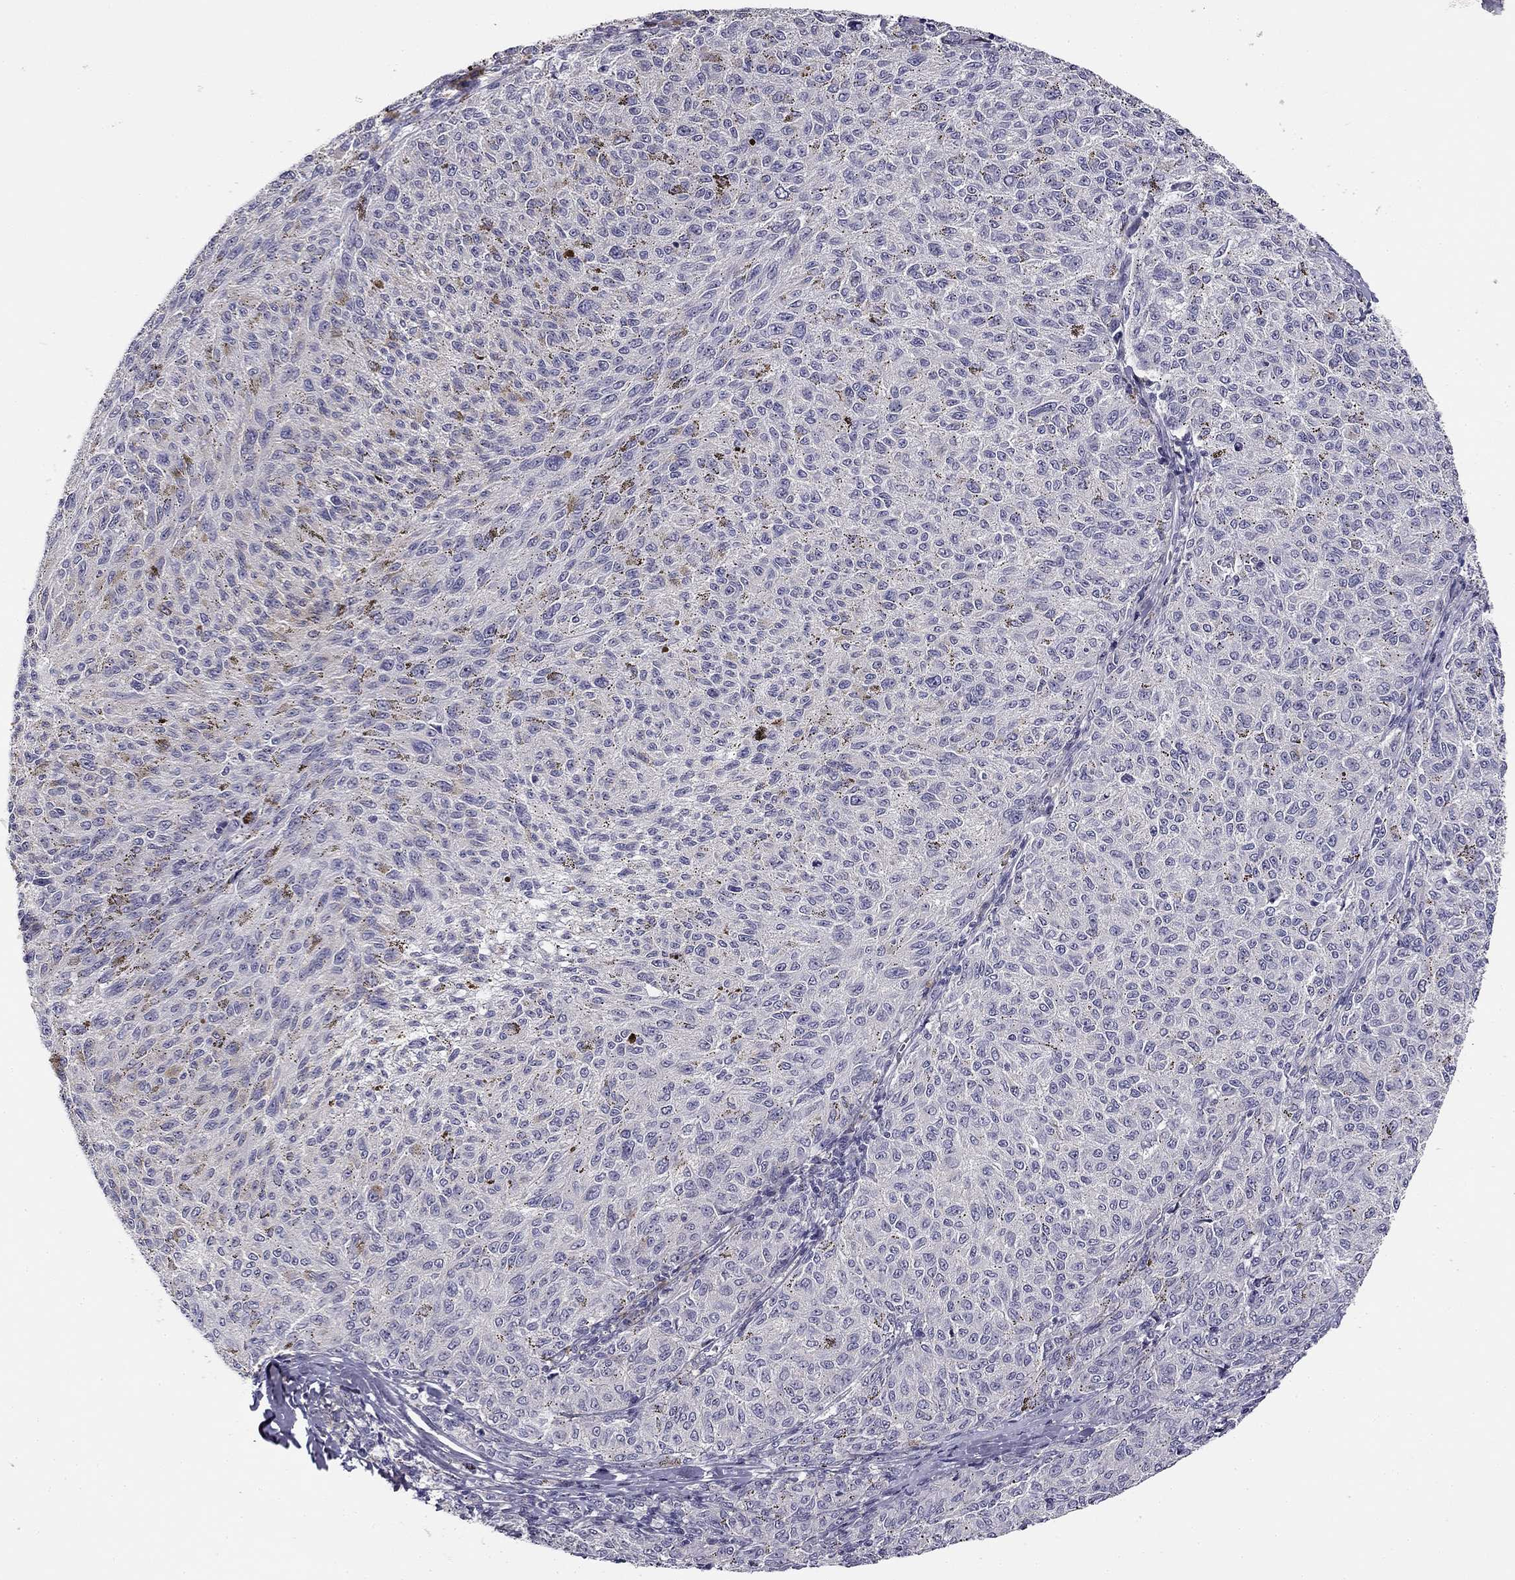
{"staining": {"intensity": "negative", "quantity": "none", "location": "none"}, "tissue": "melanoma", "cell_type": "Tumor cells", "image_type": "cancer", "snomed": [{"axis": "morphology", "description": "Malignant melanoma, NOS"}, {"axis": "topography", "description": "Skin"}], "caption": "High power microscopy micrograph of an immunohistochemistry (IHC) image of malignant melanoma, revealing no significant staining in tumor cells.", "gene": "CNR1", "patient": {"sex": "female", "age": 72}}